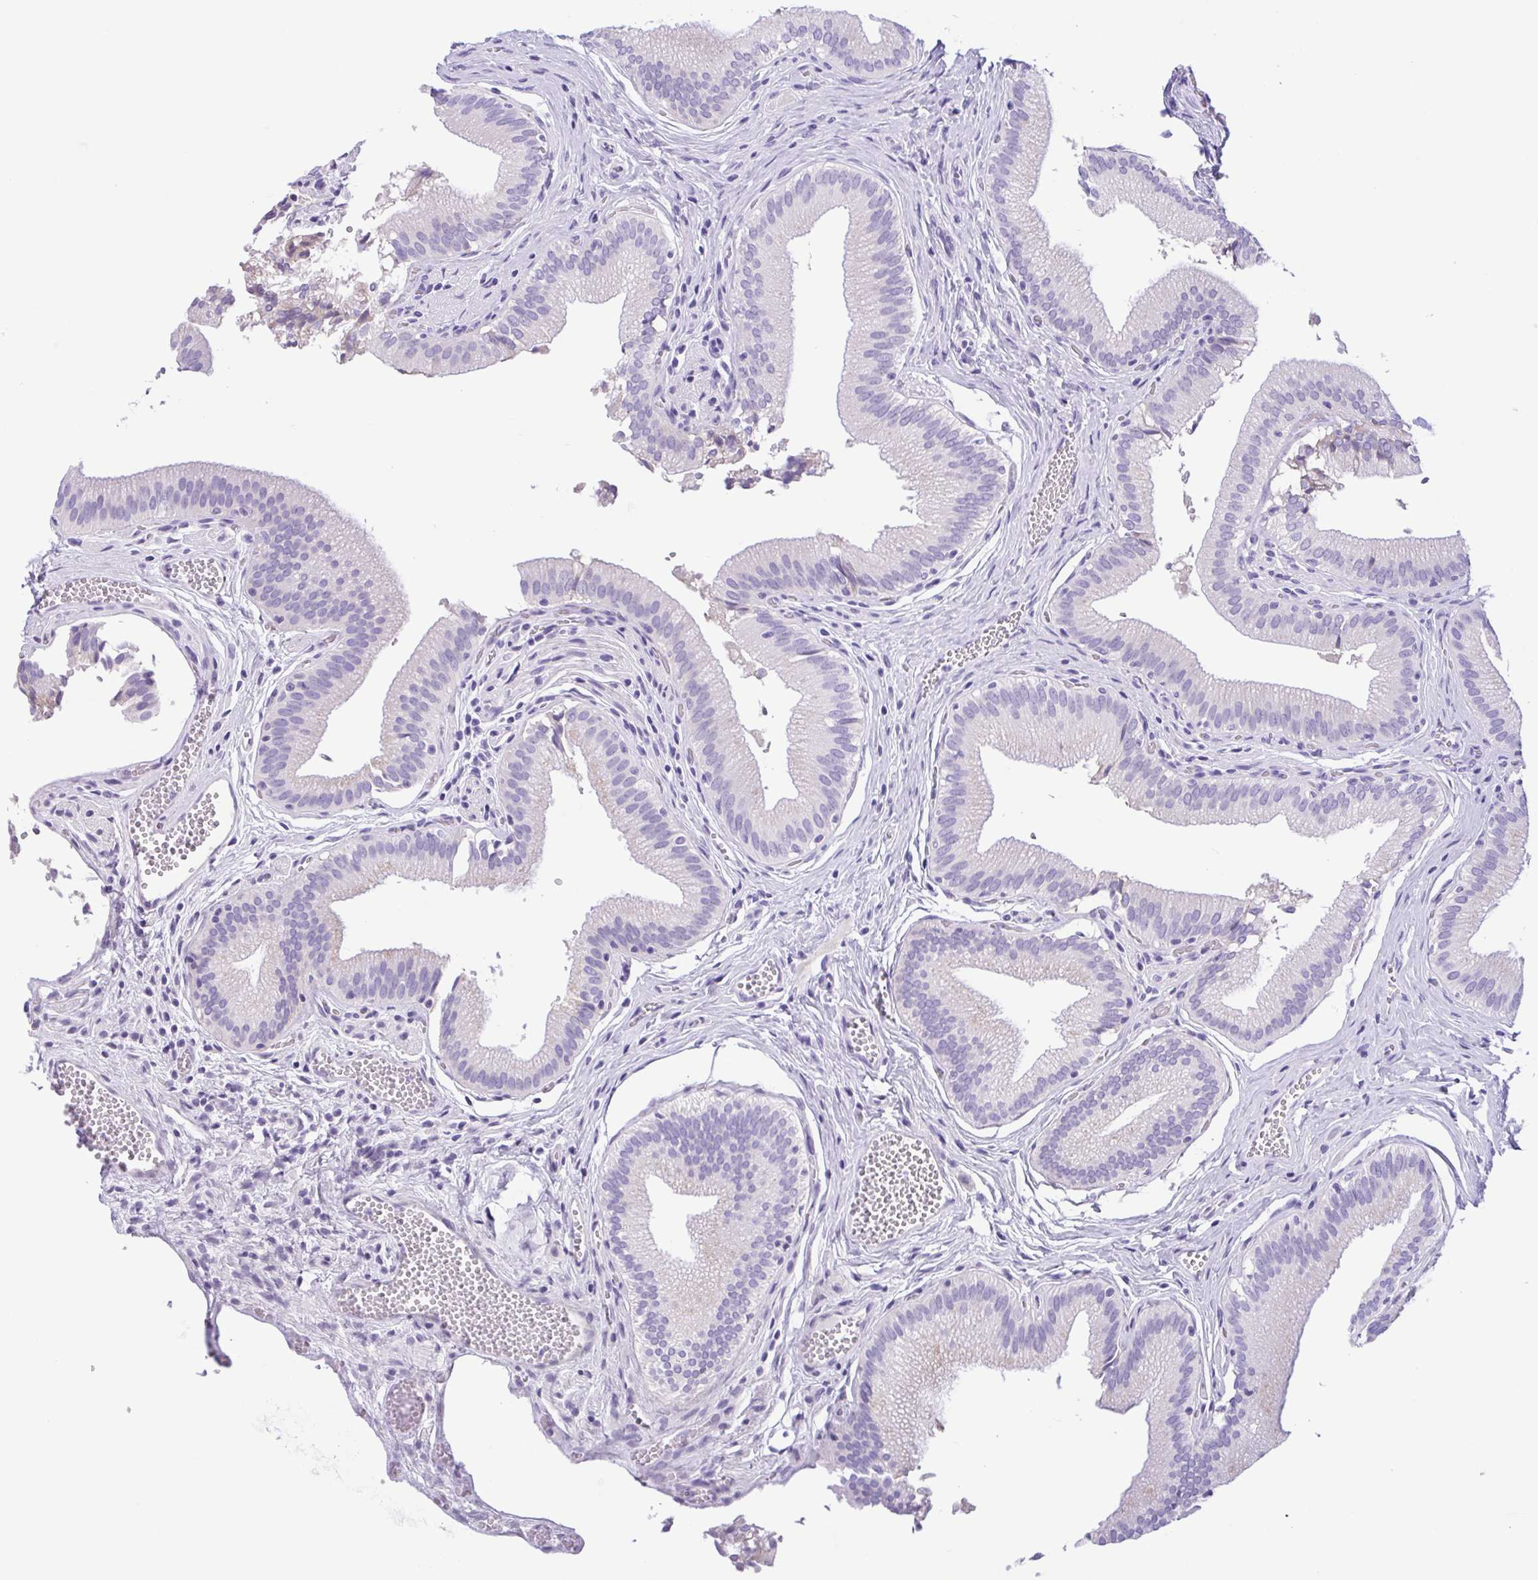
{"staining": {"intensity": "negative", "quantity": "none", "location": "none"}, "tissue": "gallbladder", "cell_type": "Glandular cells", "image_type": "normal", "snomed": [{"axis": "morphology", "description": "Normal tissue, NOS"}, {"axis": "topography", "description": "Gallbladder"}, {"axis": "topography", "description": "Peripheral nerve tissue"}], "caption": "A micrograph of gallbladder stained for a protein exhibits no brown staining in glandular cells. (DAB IHC with hematoxylin counter stain).", "gene": "ENSG00000274792", "patient": {"sex": "male", "age": 17}}